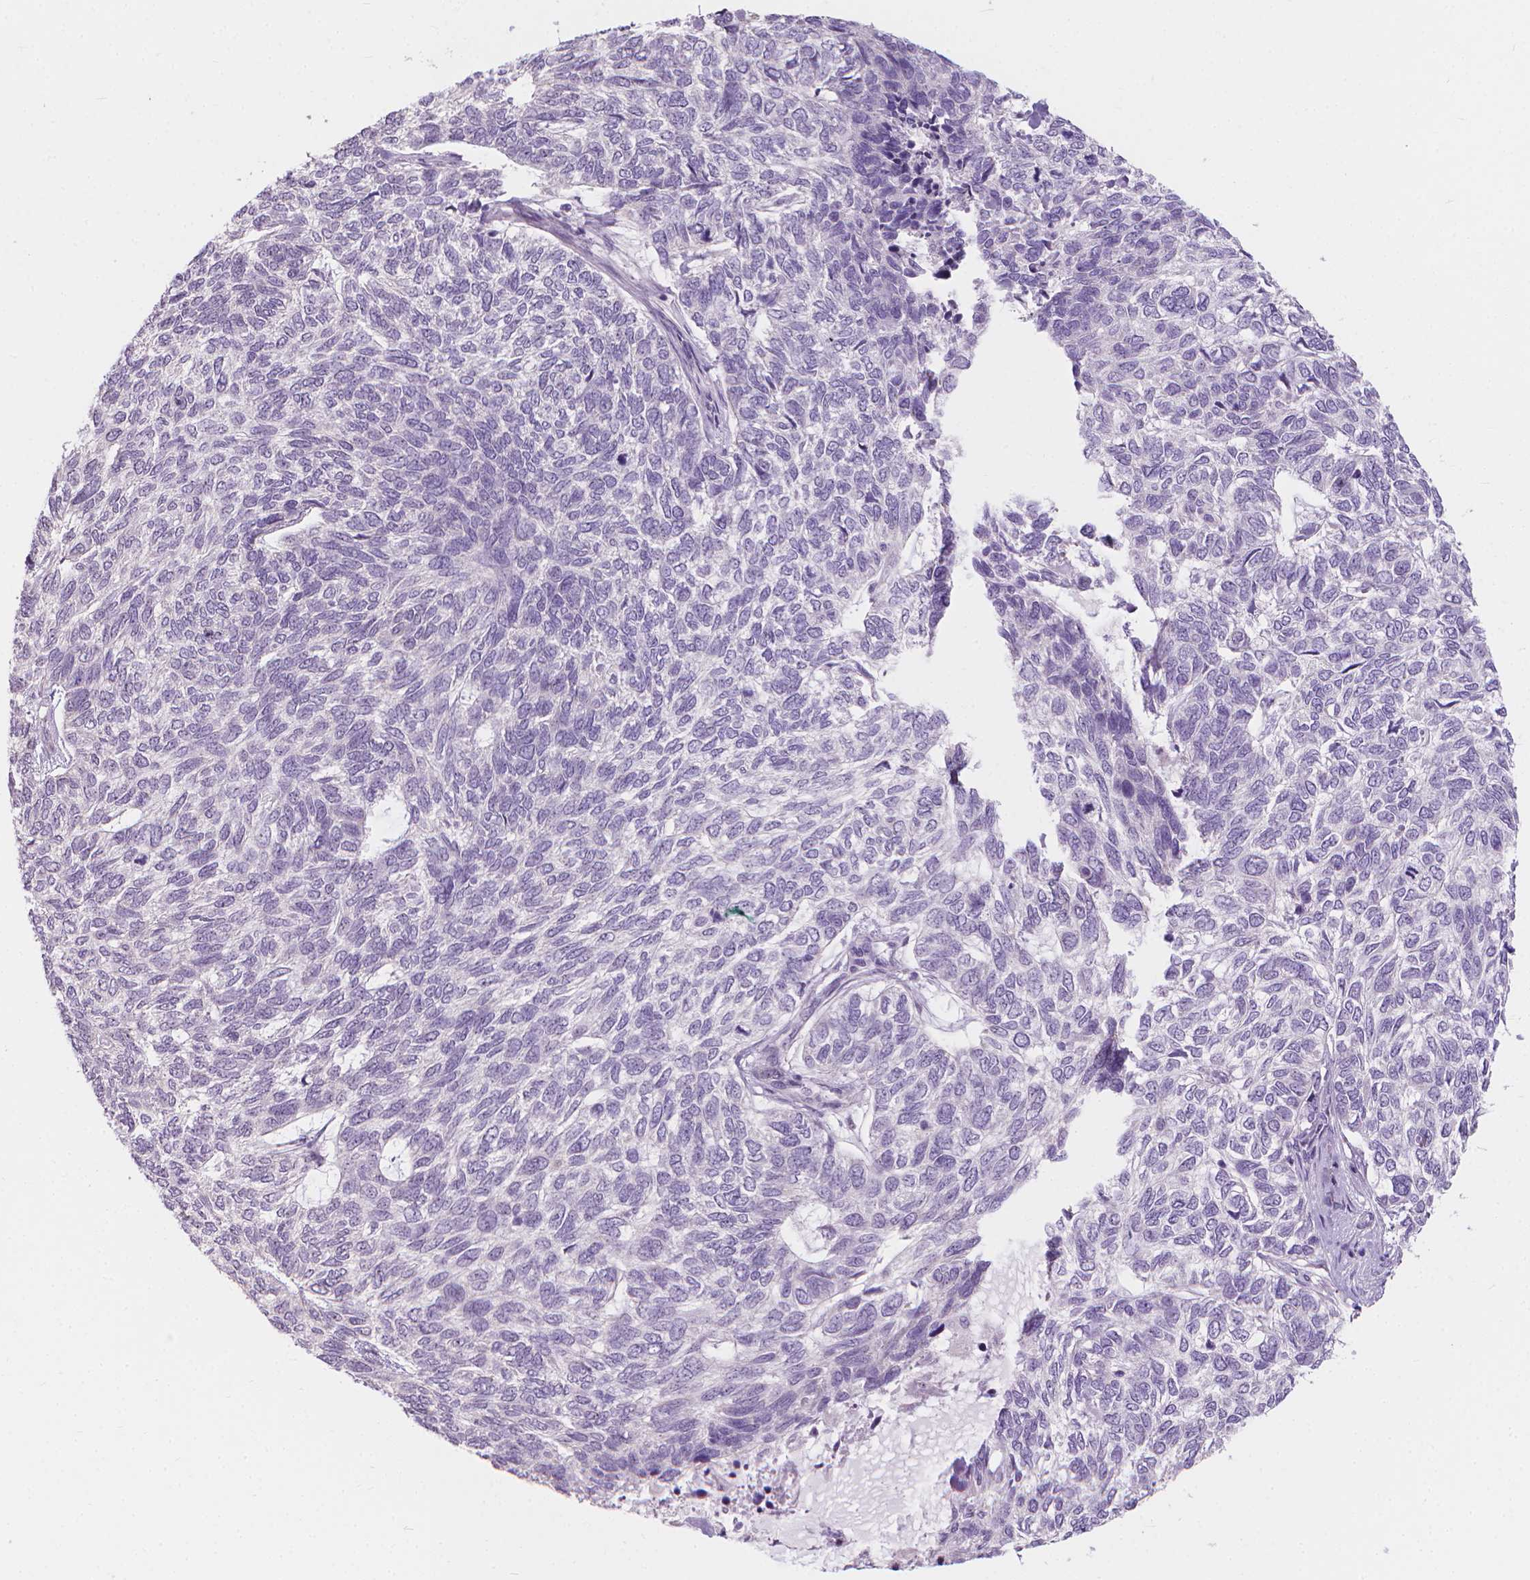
{"staining": {"intensity": "negative", "quantity": "none", "location": "none"}, "tissue": "skin cancer", "cell_type": "Tumor cells", "image_type": "cancer", "snomed": [{"axis": "morphology", "description": "Basal cell carcinoma"}, {"axis": "topography", "description": "Skin"}], "caption": "The IHC micrograph has no significant staining in tumor cells of skin basal cell carcinoma tissue.", "gene": "GPRC5A", "patient": {"sex": "female", "age": 65}}